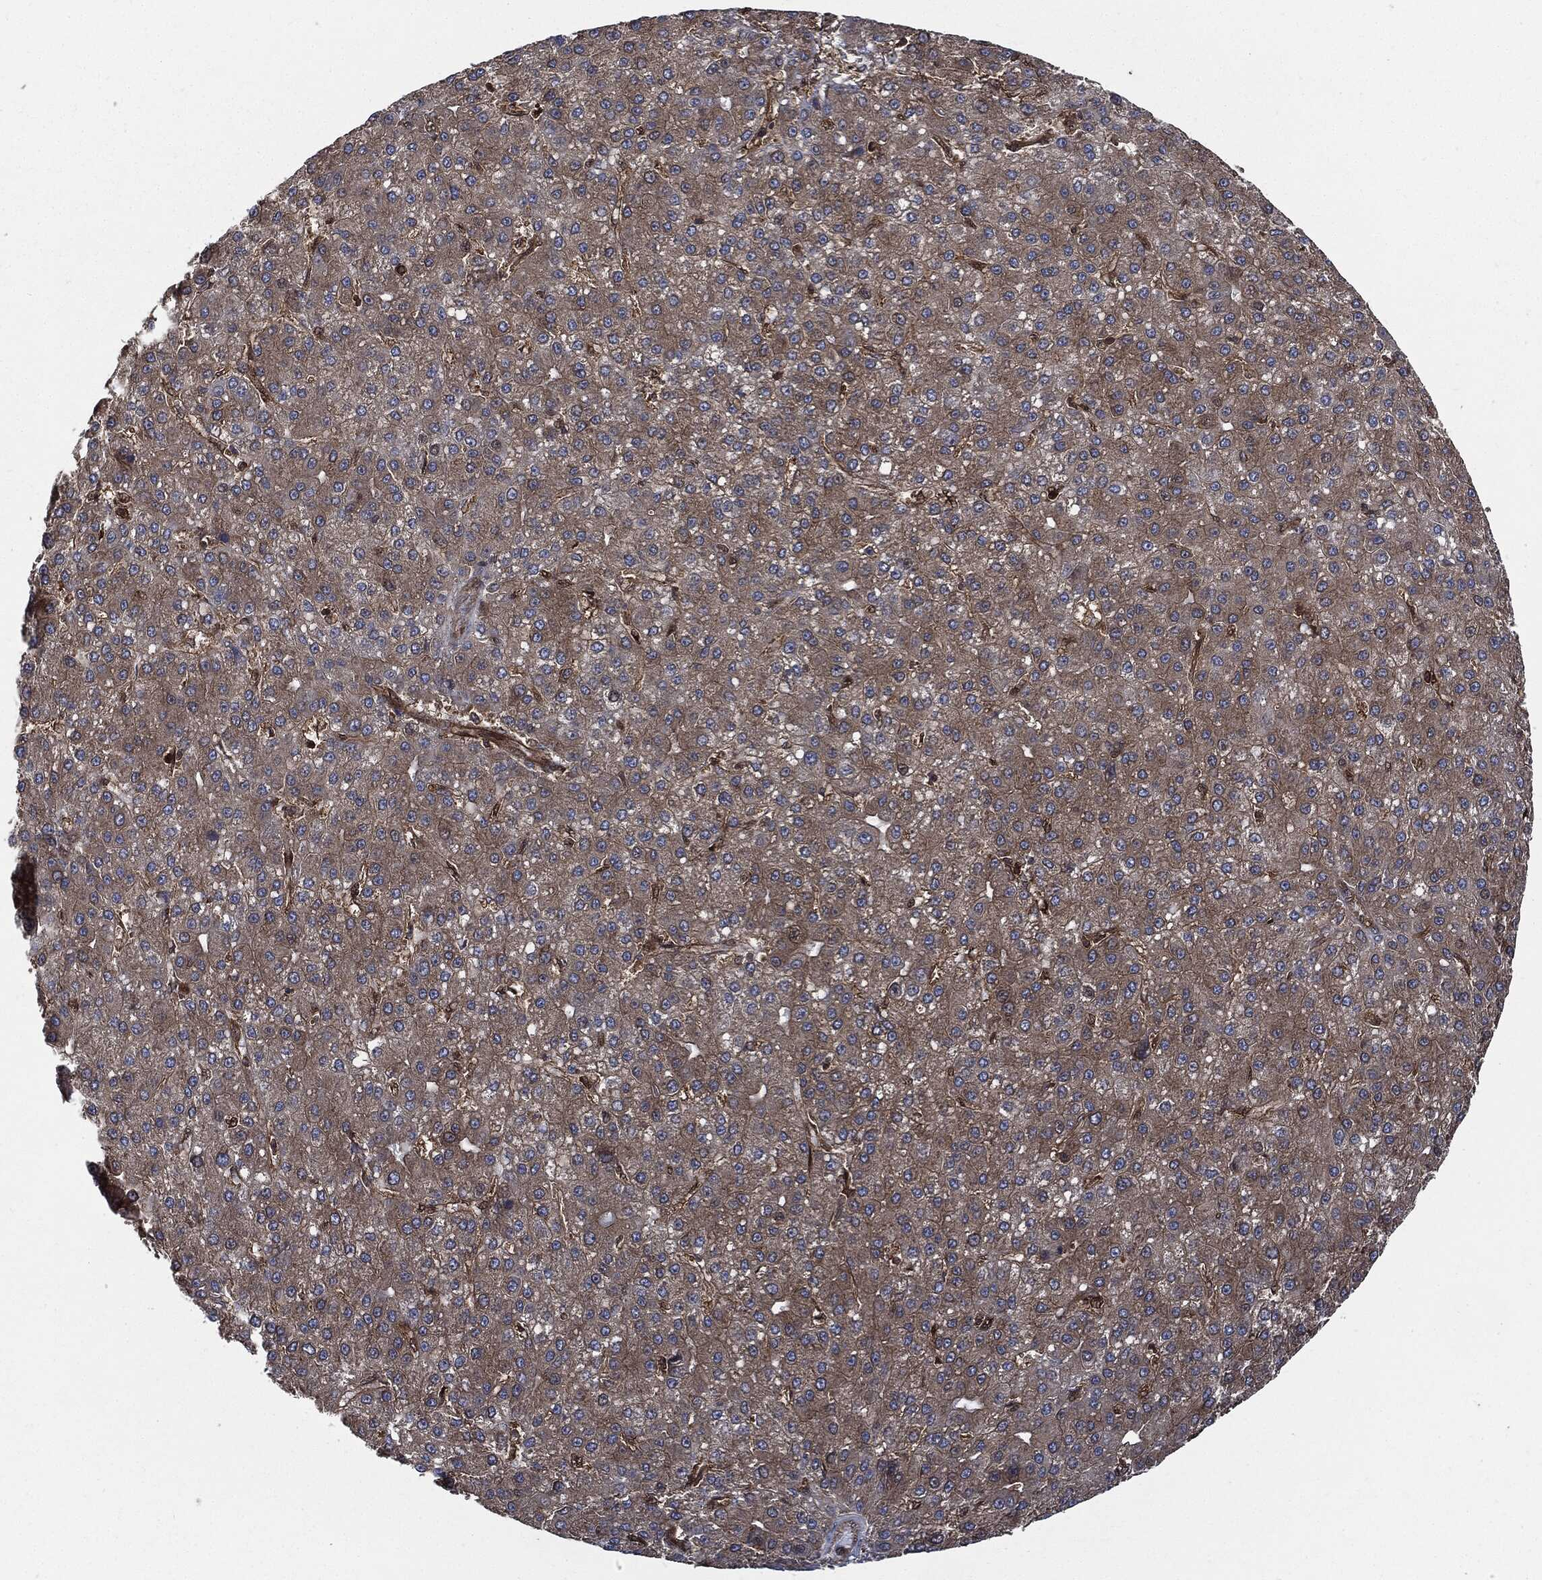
{"staining": {"intensity": "moderate", "quantity": "25%-75%", "location": "cytoplasmic/membranous"}, "tissue": "liver cancer", "cell_type": "Tumor cells", "image_type": "cancer", "snomed": [{"axis": "morphology", "description": "Carcinoma, Hepatocellular, NOS"}, {"axis": "topography", "description": "Liver"}], "caption": "Tumor cells reveal medium levels of moderate cytoplasmic/membranous staining in approximately 25%-75% of cells in human liver hepatocellular carcinoma.", "gene": "XPNPEP1", "patient": {"sex": "male", "age": 67}}